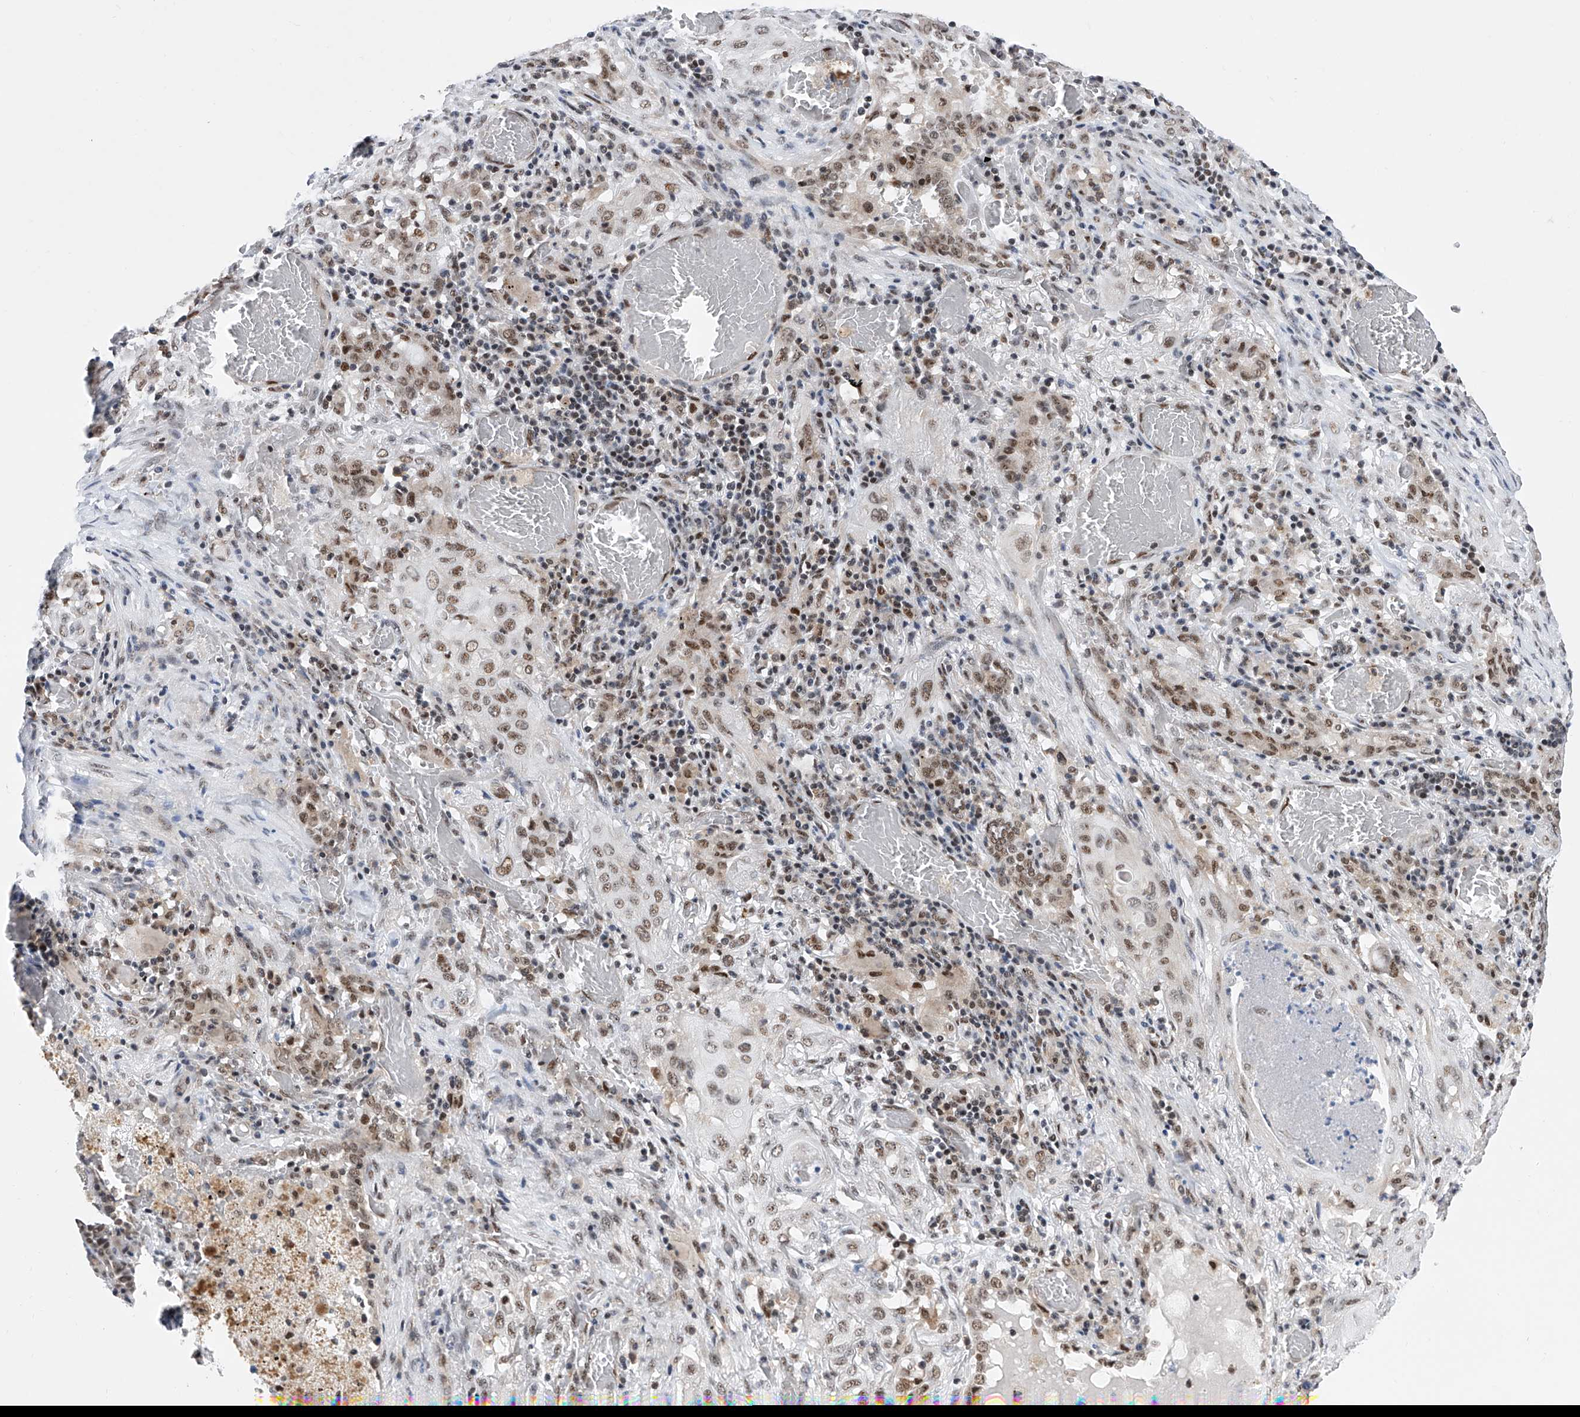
{"staining": {"intensity": "moderate", "quantity": ">75%", "location": "nuclear"}, "tissue": "lung cancer", "cell_type": "Tumor cells", "image_type": "cancer", "snomed": [{"axis": "morphology", "description": "Squamous cell carcinoma, NOS"}, {"axis": "topography", "description": "Lung"}], "caption": "Protein expression analysis of squamous cell carcinoma (lung) shows moderate nuclear staining in about >75% of tumor cells.", "gene": "RAD54L", "patient": {"sex": "female", "age": 47}}